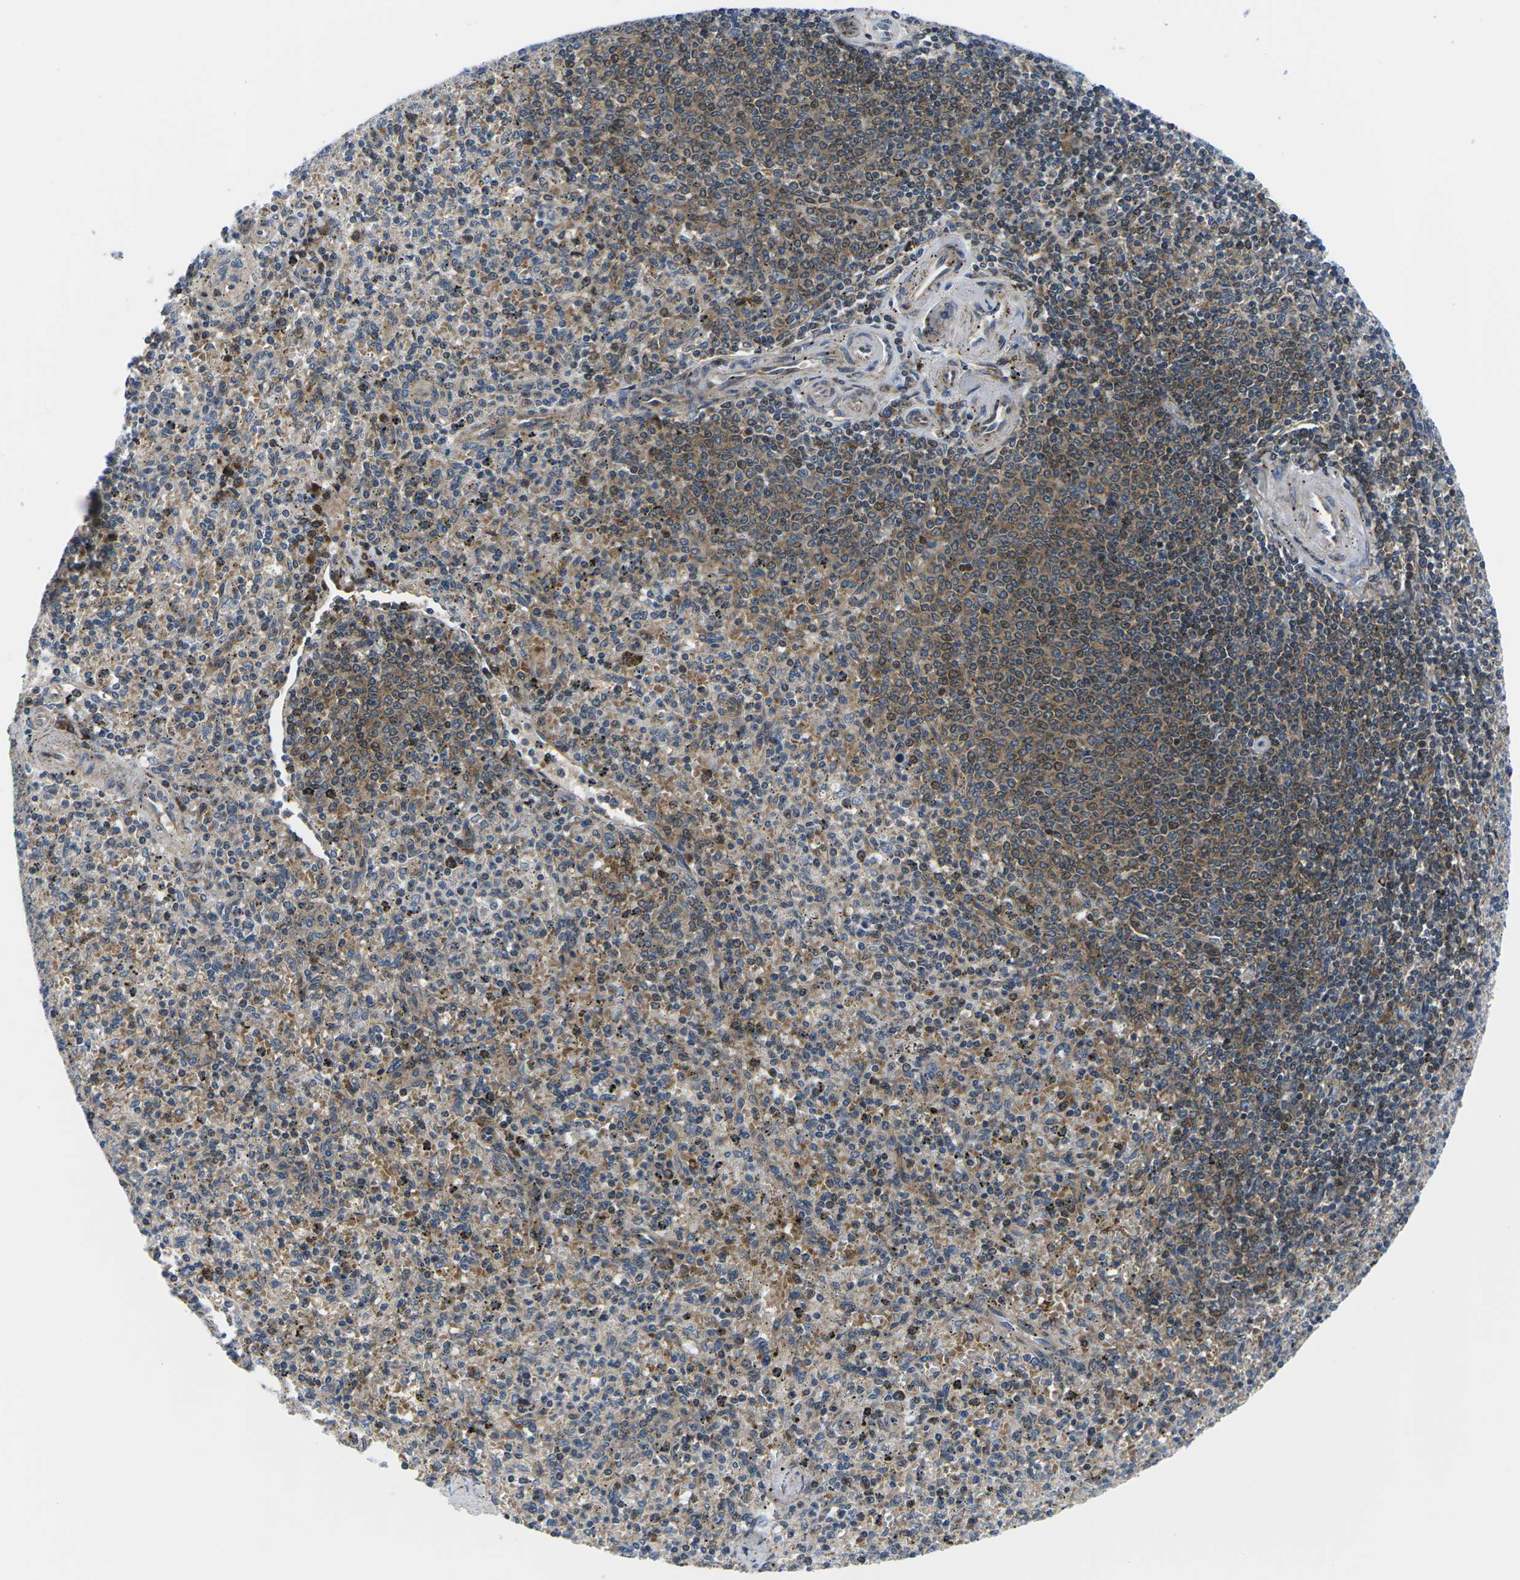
{"staining": {"intensity": "strong", "quantity": "<25%", "location": "cytoplasmic/membranous"}, "tissue": "spleen", "cell_type": "Cells in red pulp", "image_type": "normal", "snomed": [{"axis": "morphology", "description": "Normal tissue, NOS"}, {"axis": "topography", "description": "Spleen"}], "caption": "Spleen stained for a protein exhibits strong cytoplasmic/membranous positivity in cells in red pulp. The staining was performed using DAB (3,3'-diaminobenzidine) to visualize the protein expression in brown, while the nuclei were stained in blue with hematoxylin (Magnification: 20x).", "gene": "EIF4E", "patient": {"sex": "male", "age": 72}}